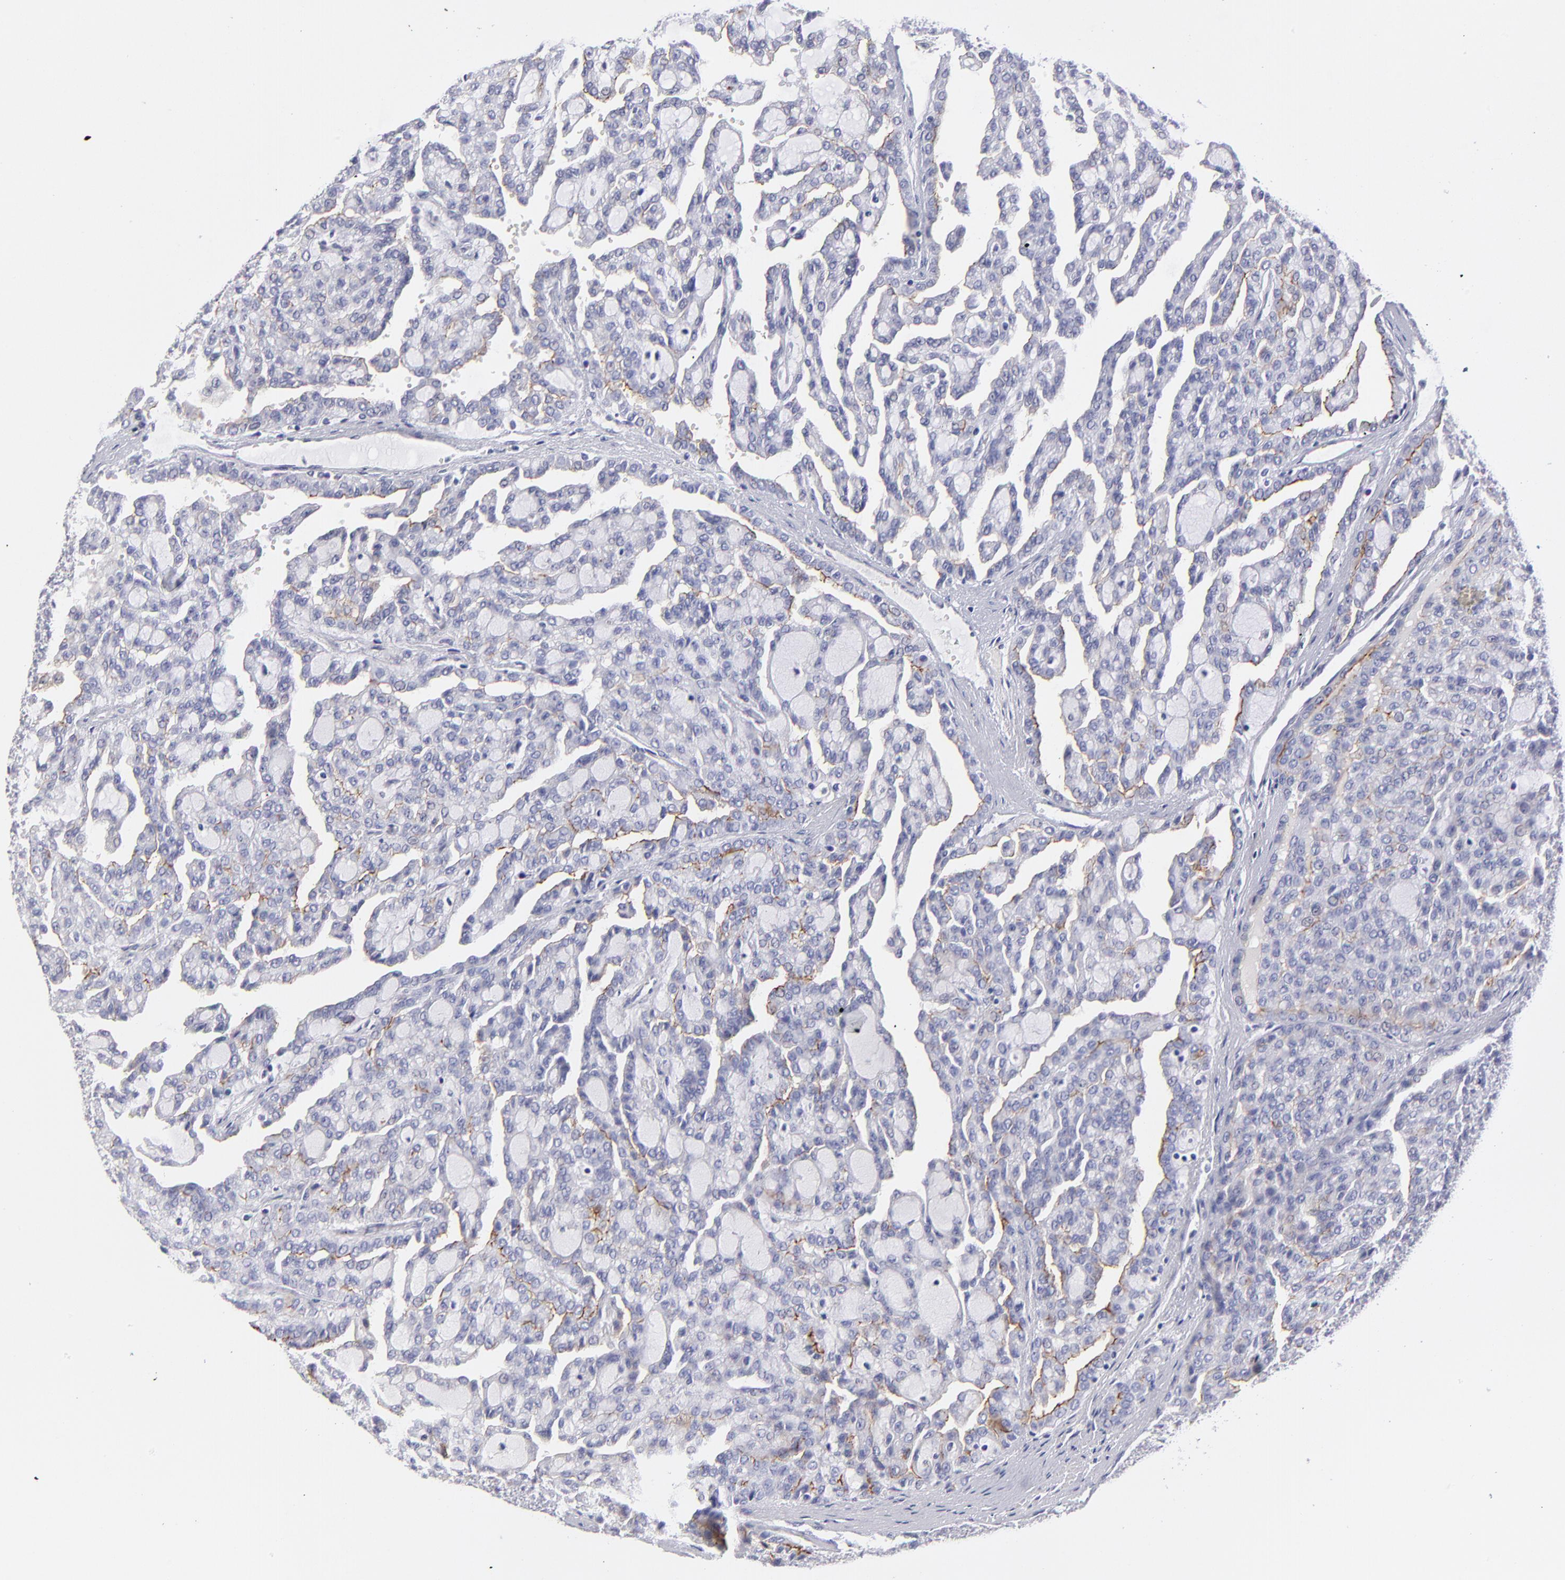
{"staining": {"intensity": "negative", "quantity": "none", "location": "none"}, "tissue": "renal cancer", "cell_type": "Tumor cells", "image_type": "cancer", "snomed": [{"axis": "morphology", "description": "Adenocarcinoma, NOS"}, {"axis": "topography", "description": "Kidney"}], "caption": "The immunohistochemistry (IHC) histopathology image has no significant positivity in tumor cells of adenocarcinoma (renal) tissue.", "gene": "BTG2", "patient": {"sex": "male", "age": 63}}